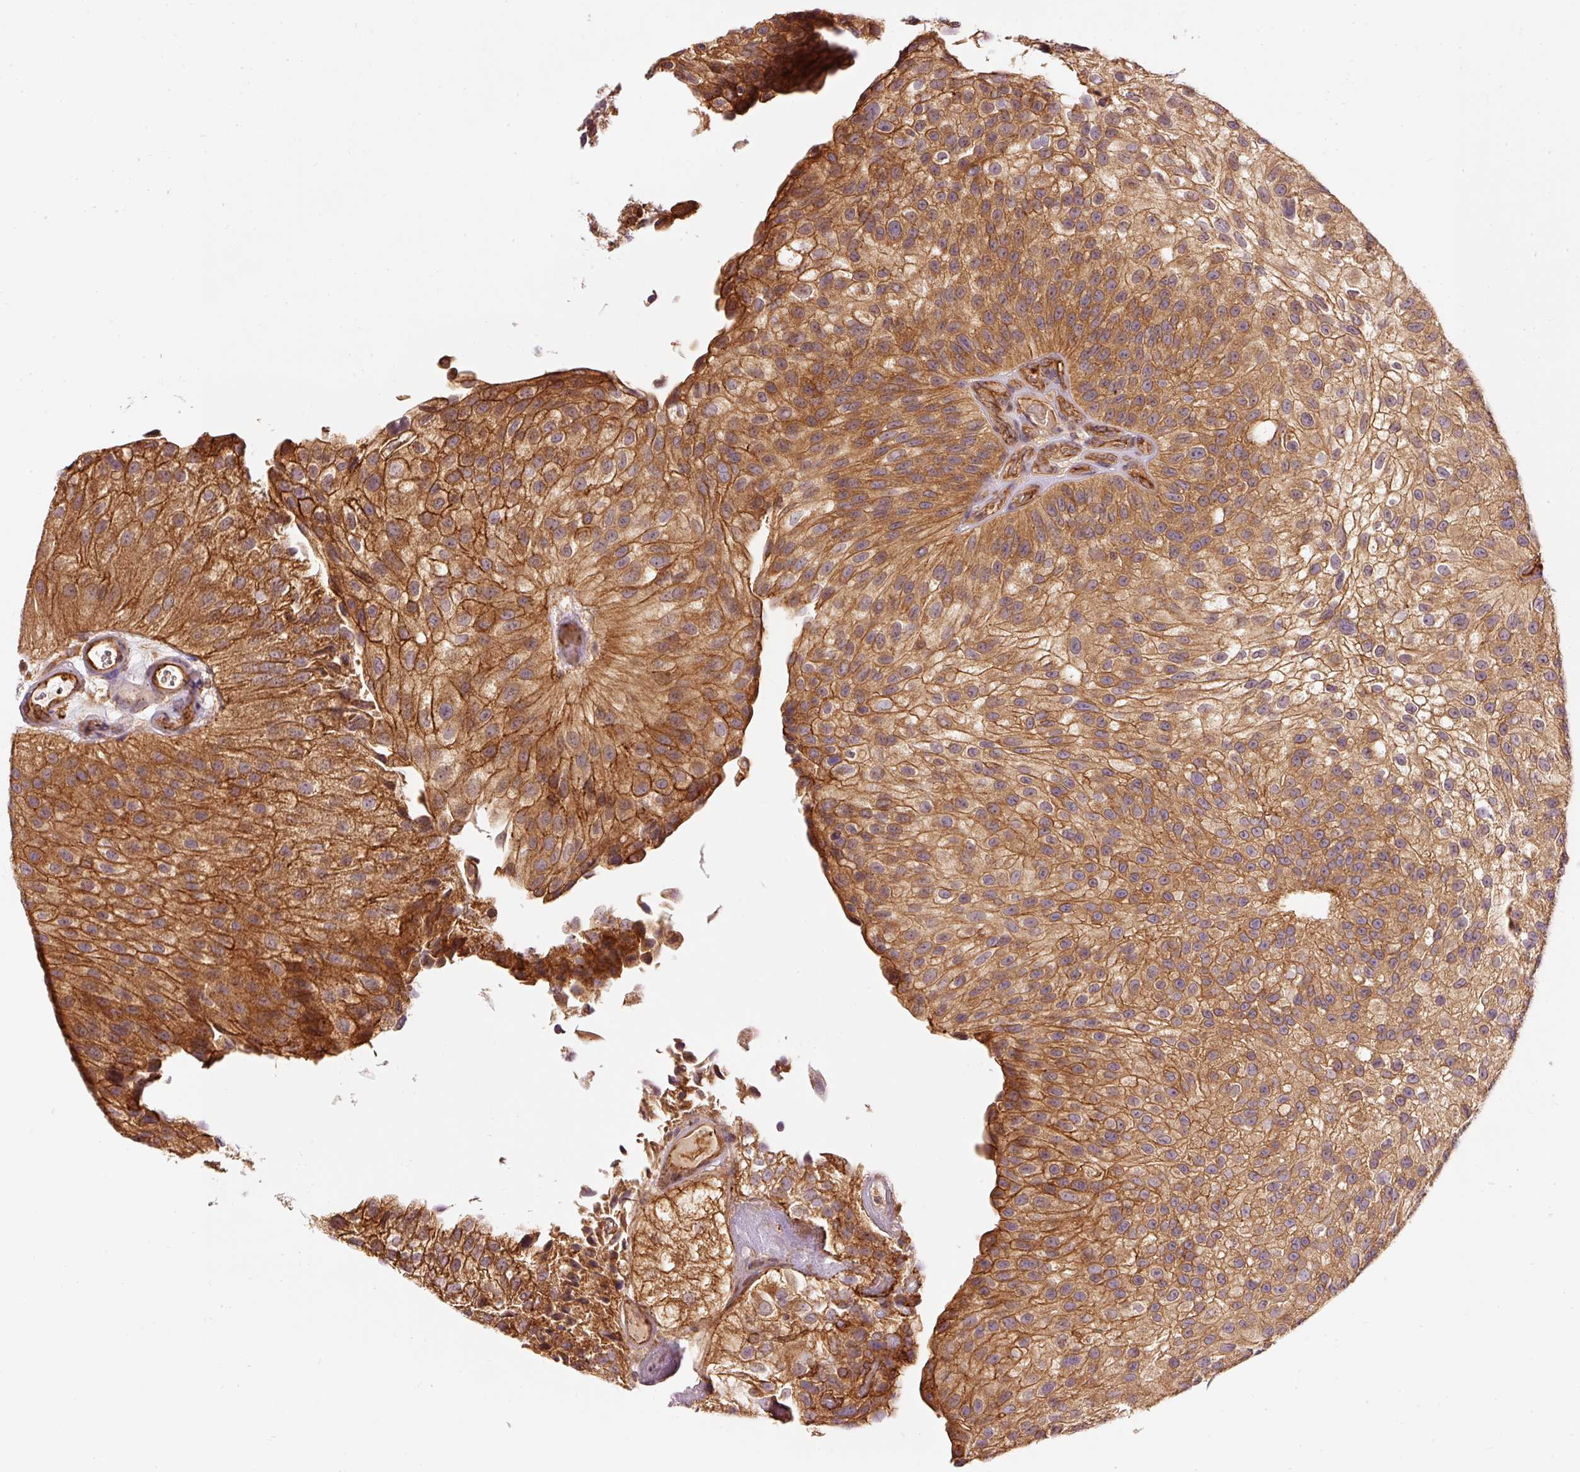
{"staining": {"intensity": "moderate", "quantity": ">75%", "location": "cytoplasmic/membranous"}, "tissue": "urothelial cancer", "cell_type": "Tumor cells", "image_type": "cancer", "snomed": [{"axis": "morphology", "description": "Urothelial carcinoma, NOS"}, {"axis": "topography", "description": "Urinary bladder"}], "caption": "The image exhibits a brown stain indicating the presence of a protein in the cytoplasmic/membranous of tumor cells in urothelial cancer.", "gene": "ADCY4", "patient": {"sex": "male", "age": 87}}